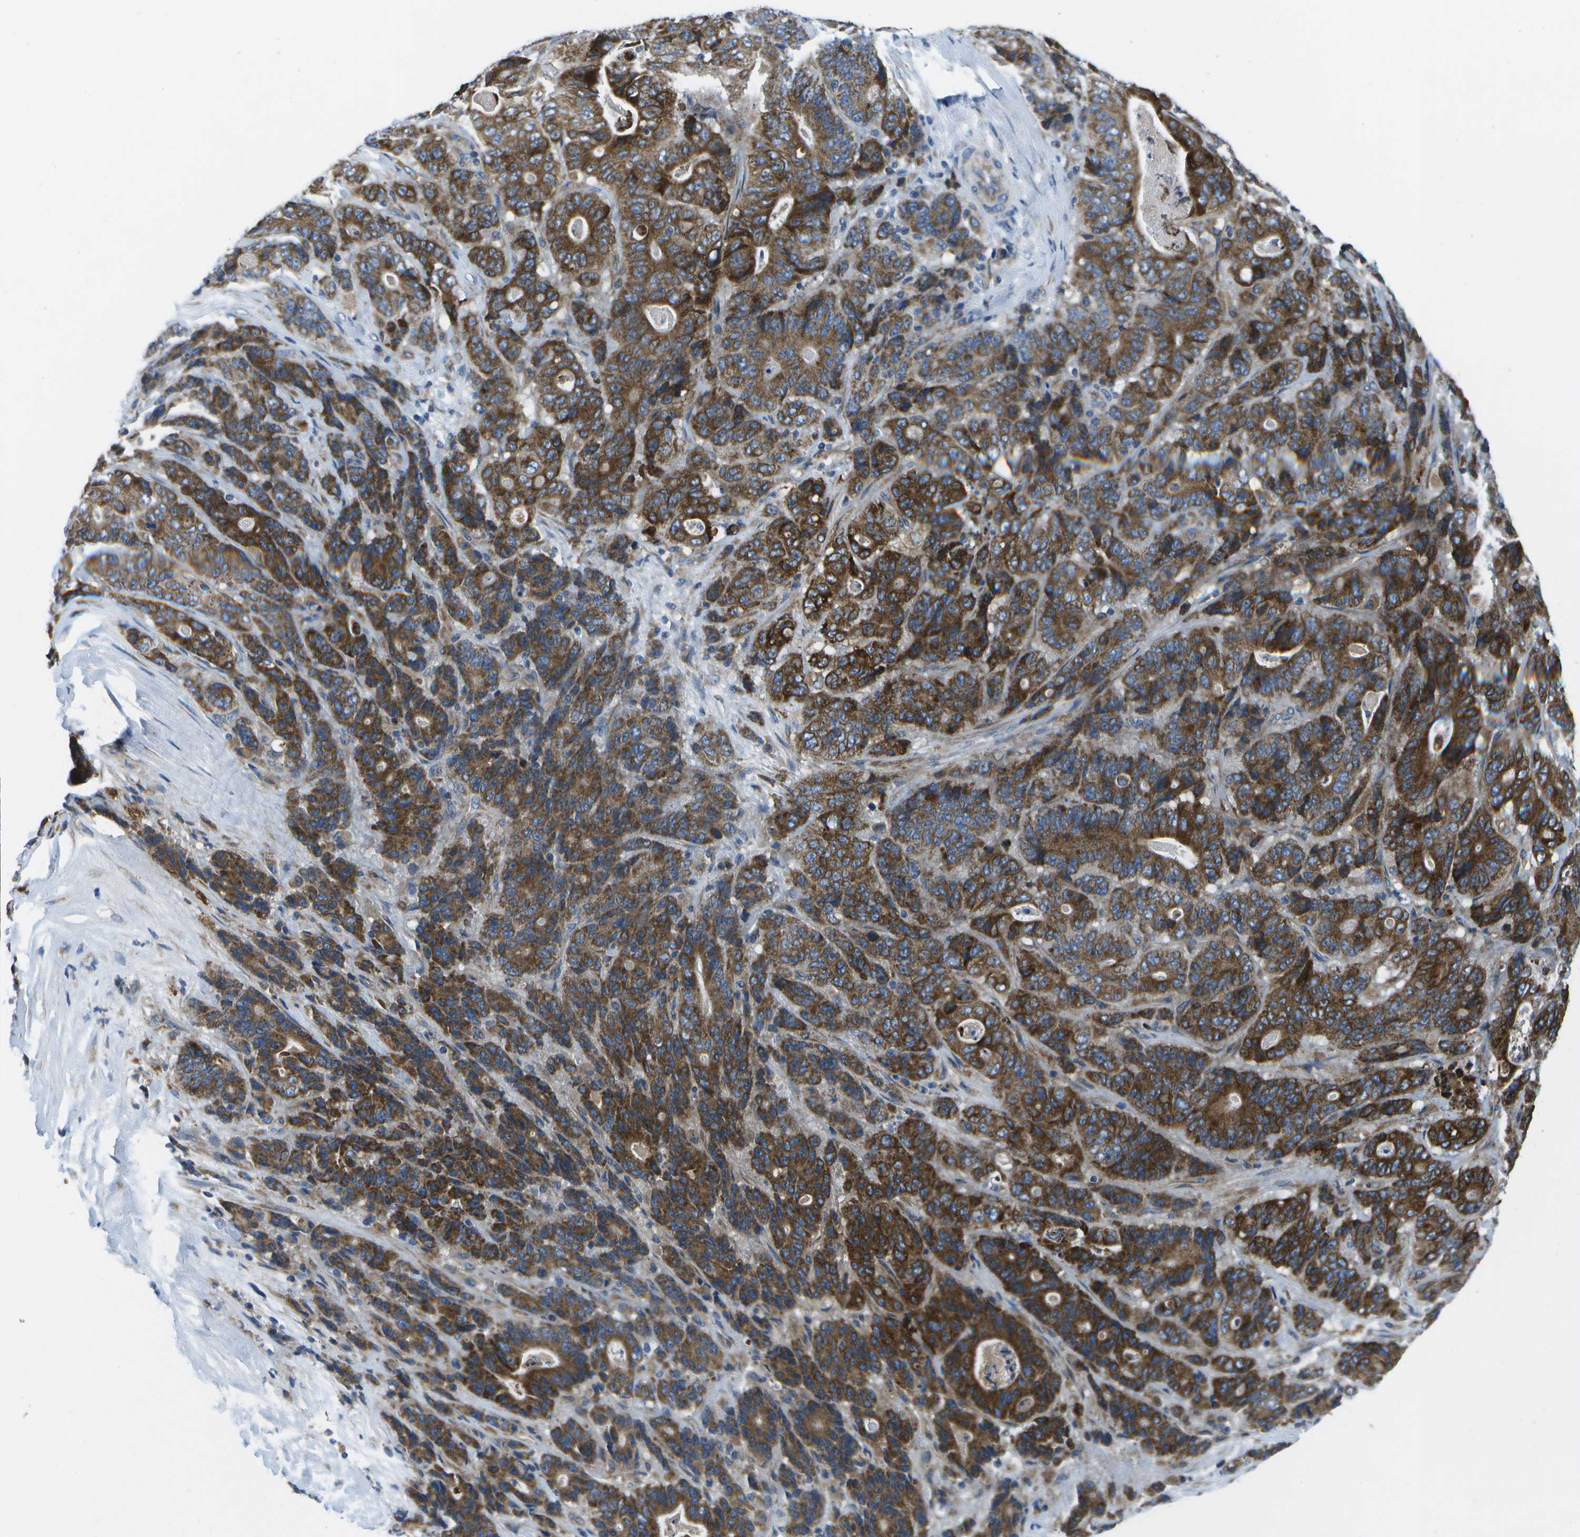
{"staining": {"intensity": "strong", "quantity": ">75%", "location": "cytoplasmic/membranous"}, "tissue": "stomach cancer", "cell_type": "Tumor cells", "image_type": "cancer", "snomed": [{"axis": "morphology", "description": "Adenocarcinoma, NOS"}, {"axis": "topography", "description": "Stomach"}], "caption": "High-power microscopy captured an immunohistochemistry (IHC) photomicrograph of stomach adenocarcinoma, revealing strong cytoplasmic/membranous positivity in approximately >75% of tumor cells.", "gene": "GDF5", "patient": {"sex": "female", "age": 73}}